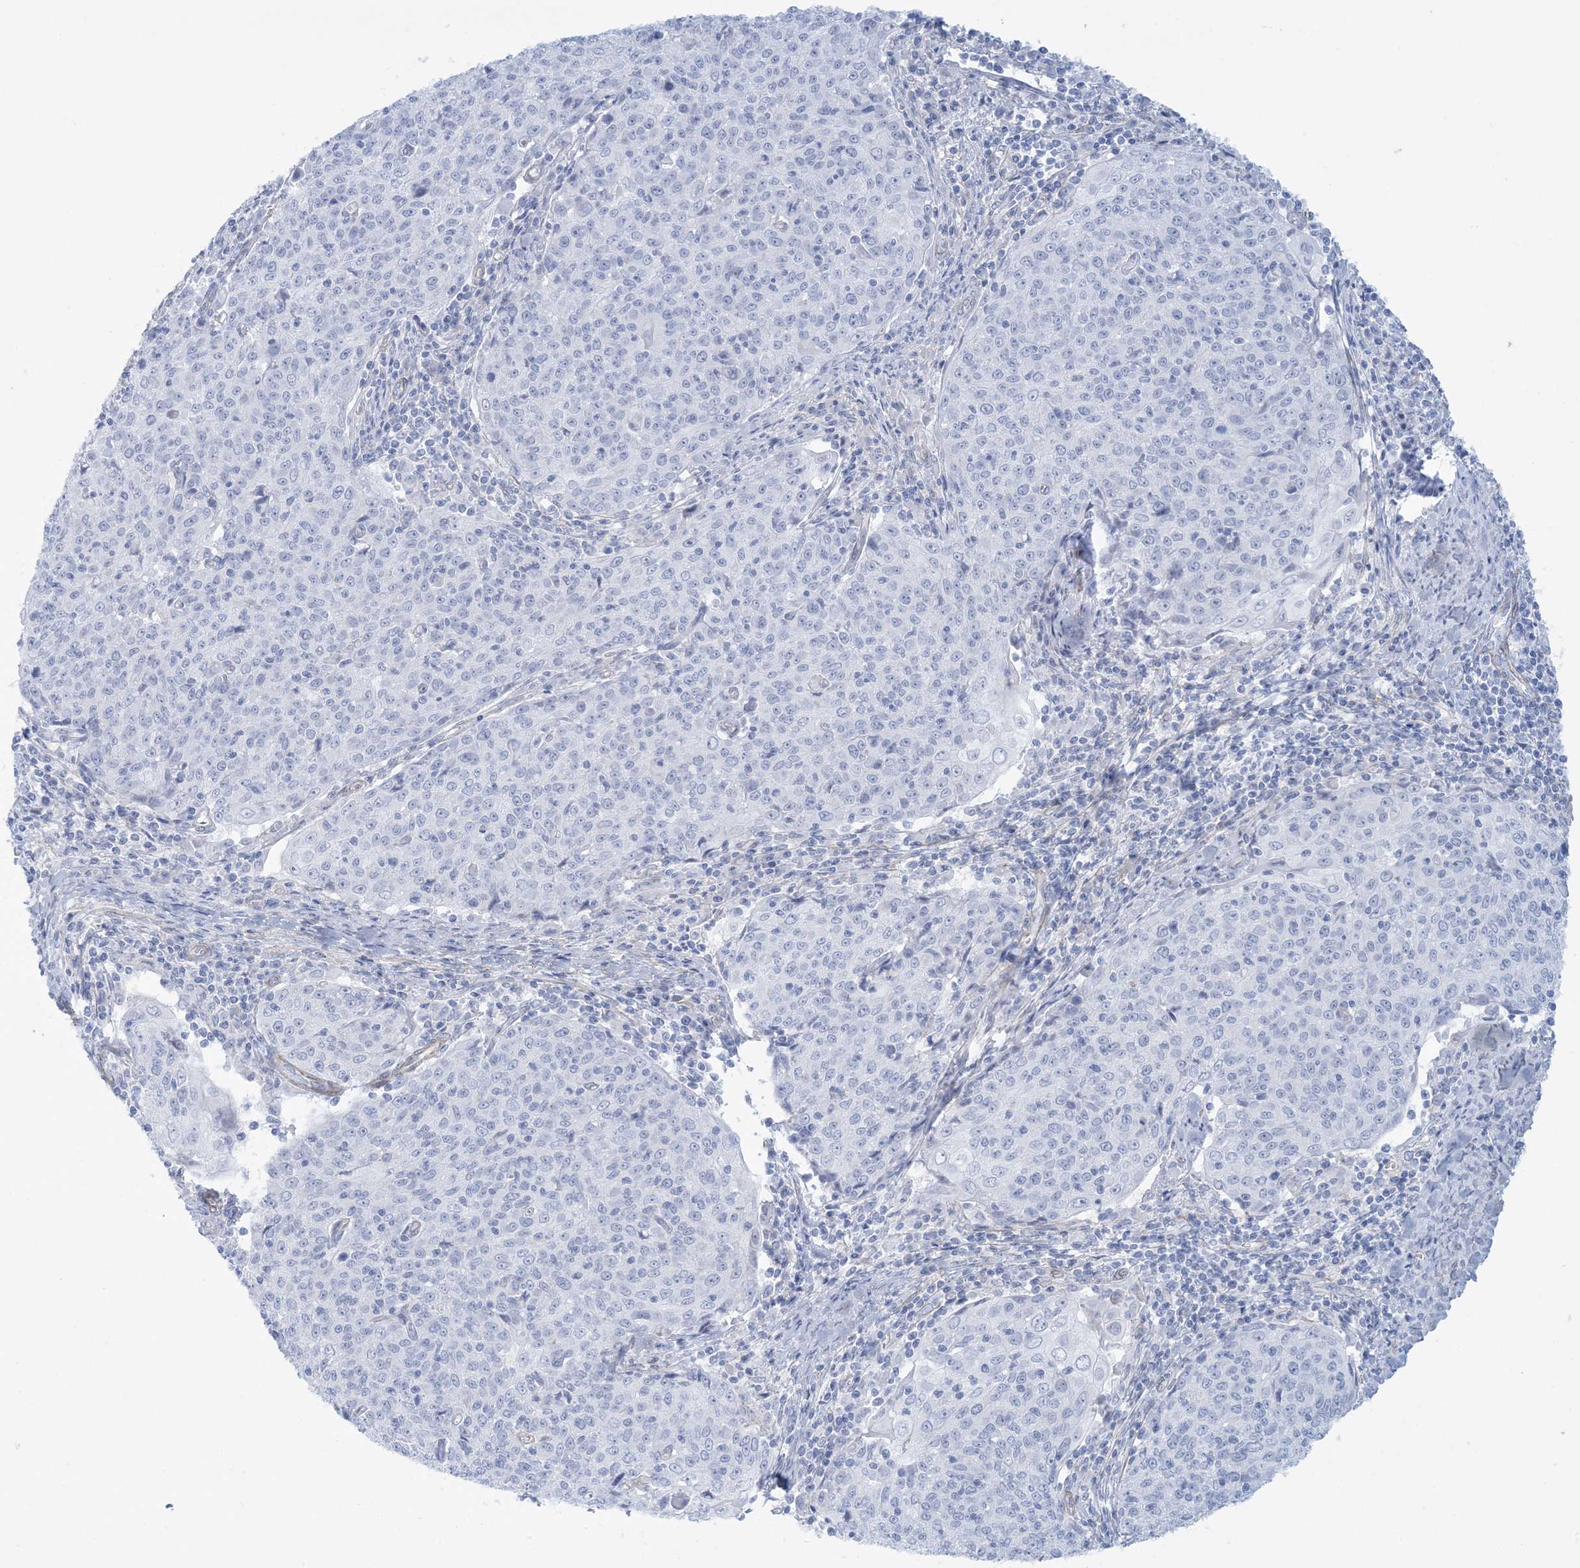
{"staining": {"intensity": "negative", "quantity": "none", "location": "none"}, "tissue": "cervical cancer", "cell_type": "Tumor cells", "image_type": "cancer", "snomed": [{"axis": "morphology", "description": "Squamous cell carcinoma, NOS"}, {"axis": "topography", "description": "Cervix"}], "caption": "A micrograph of human cervical squamous cell carcinoma is negative for staining in tumor cells.", "gene": "AGXT", "patient": {"sex": "female", "age": 48}}